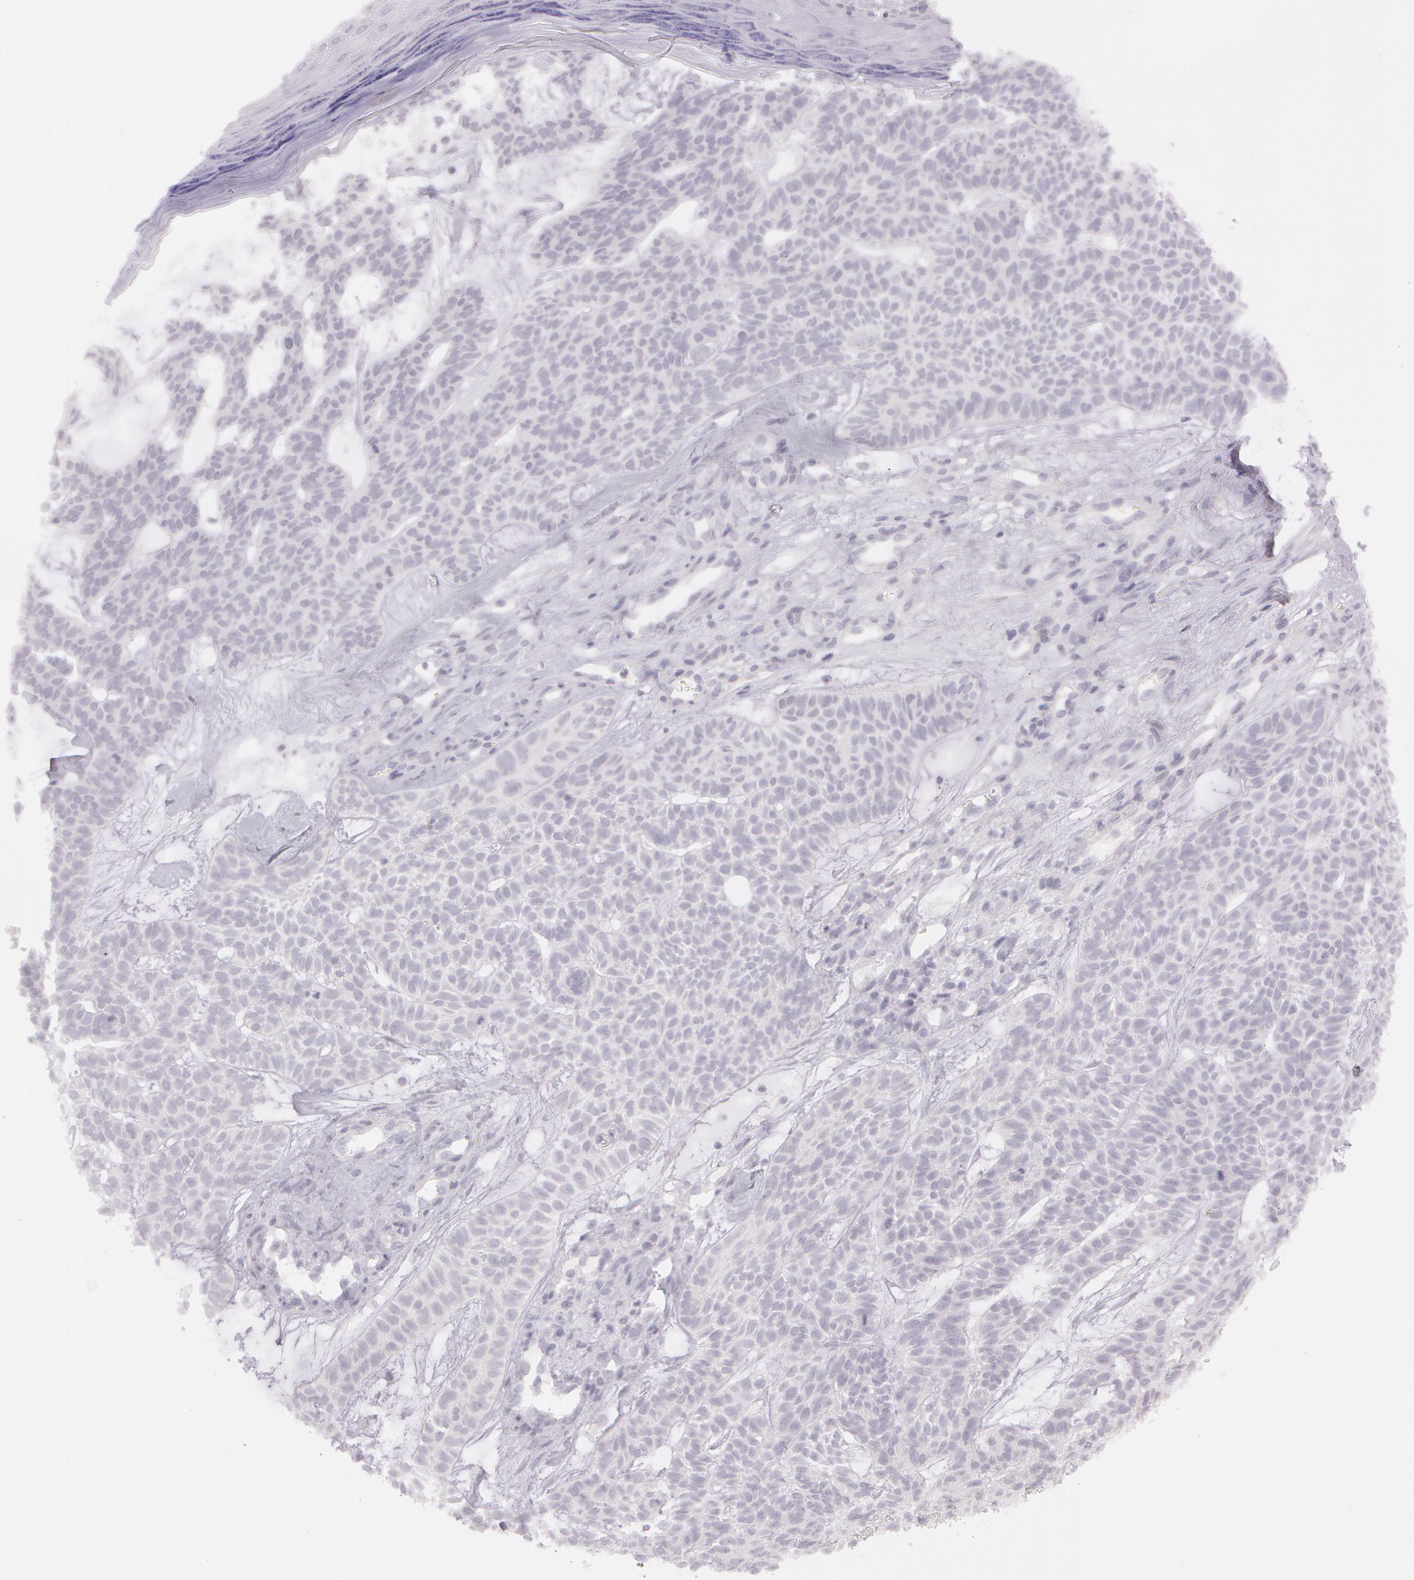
{"staining": {"intensity": "negative", "quantity": "none", "location": "none"}, "tissue": "skin cancer", "cell_type": "Tumor cells", "image_type": "cancer", "snomed": [{"axis": "morphology", "description": "Basal cell carcinoma"}, {"axis": "topography", "description": "Skin"}], "caption": "An image of skin cancer (basal cell carcinoma) stained for a protein shows no brown staining in tumor cells.", "gene": "OTC", "patient": {"sex": "male", "age": 75}}